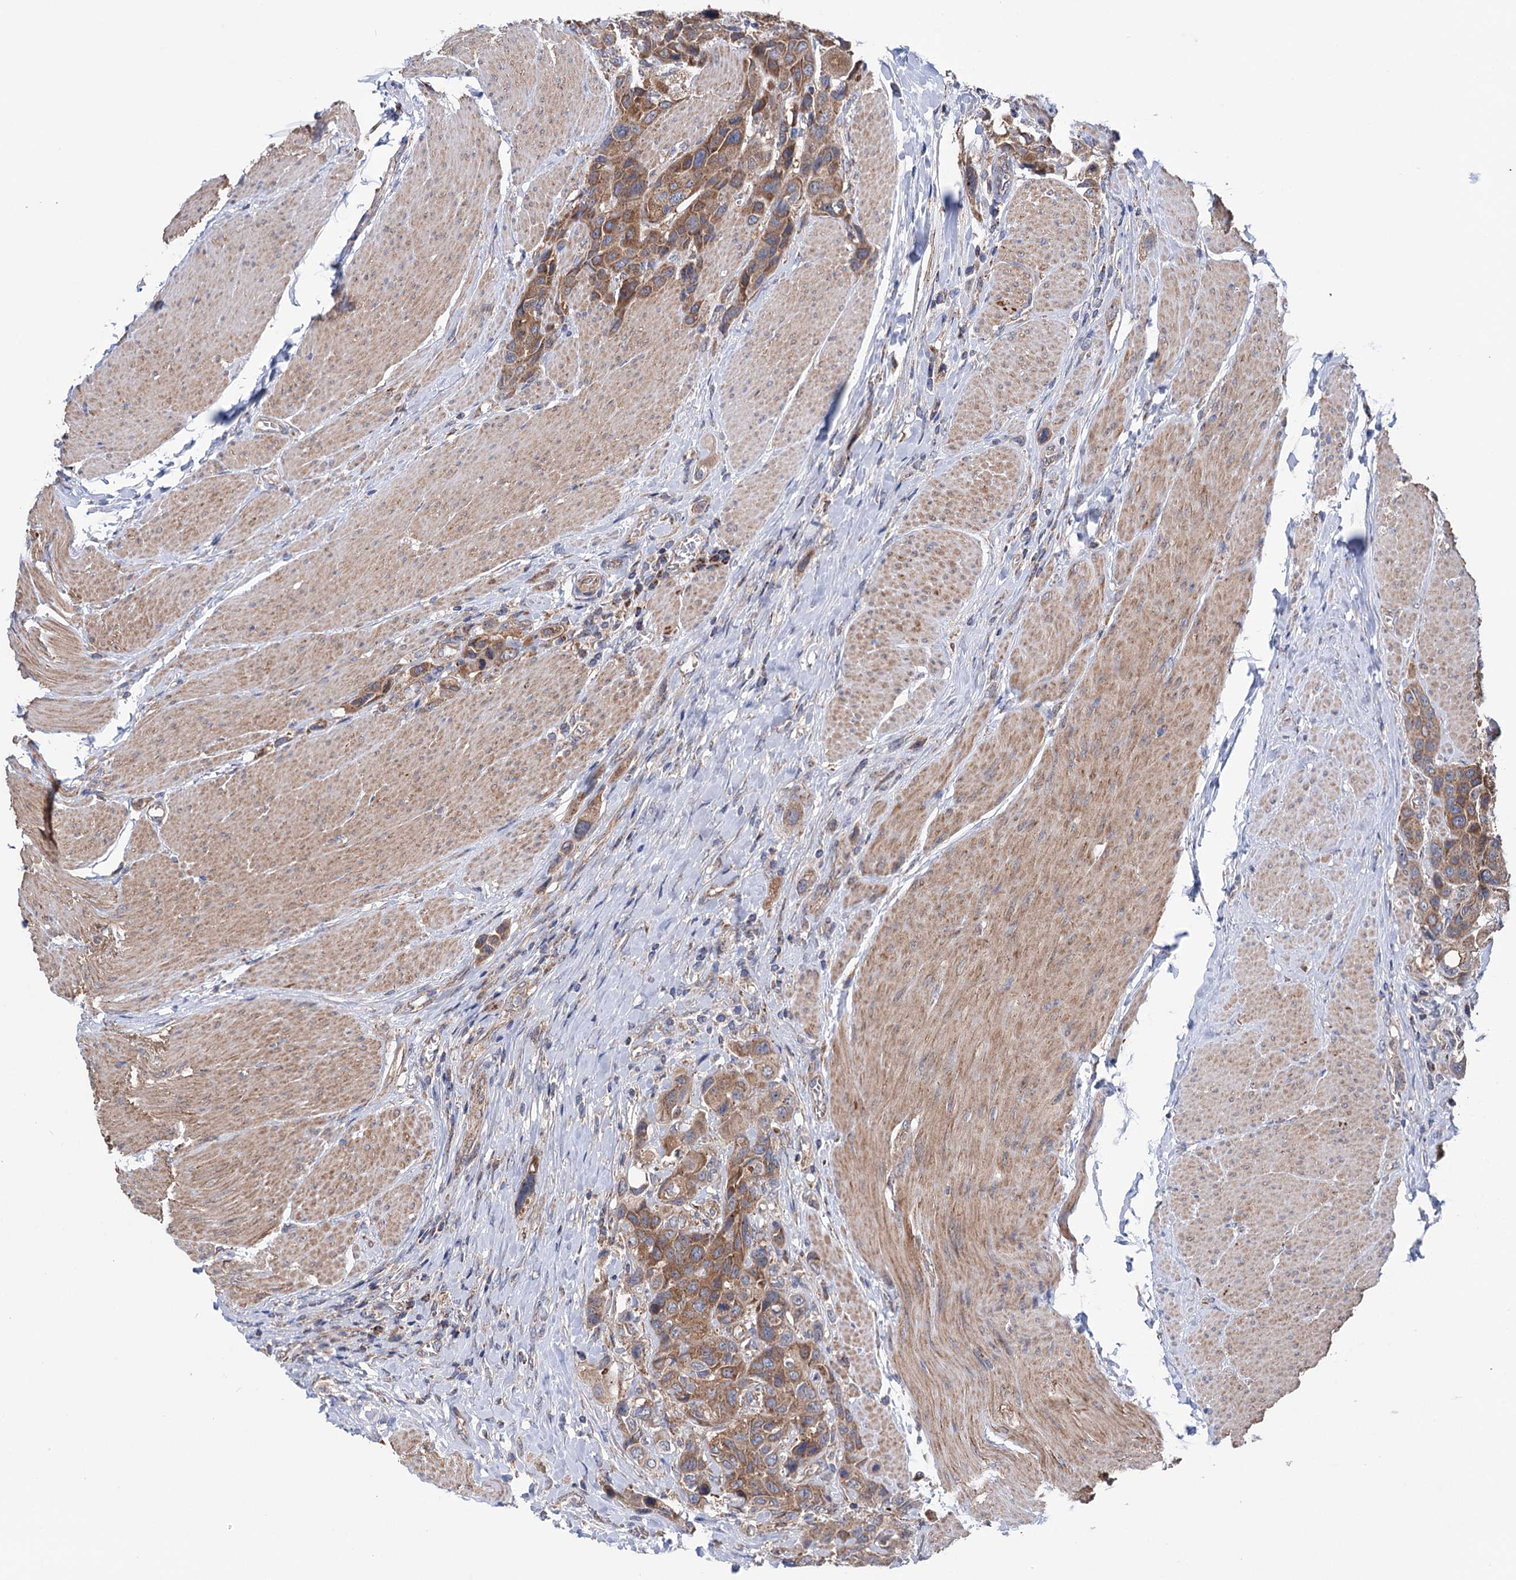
{"staining": {"intensity": "moderate", "quantity": ">75%", "location": "cytoplasmic/membranous"}, "tissue": "urothelial cancer", "cell_type": "Tumor cells", "image_type": "cancer", "snomed": [{"axis": "morphology", "description": "Urothelial carcinoma, High grade"}, {"axis": "topography", "description": "Urinary bladder"}], "caption": "Protein expression analysis of human high-grade urothelial carcinoma reveals moderate cytoplasmic/membranous positivity in about >75% of tumor cells. The protein is shown in brown color, while the nuclei are stained blue.", "gene": "SUCLA2", "patient": {"sex": "male", "age": 50}}